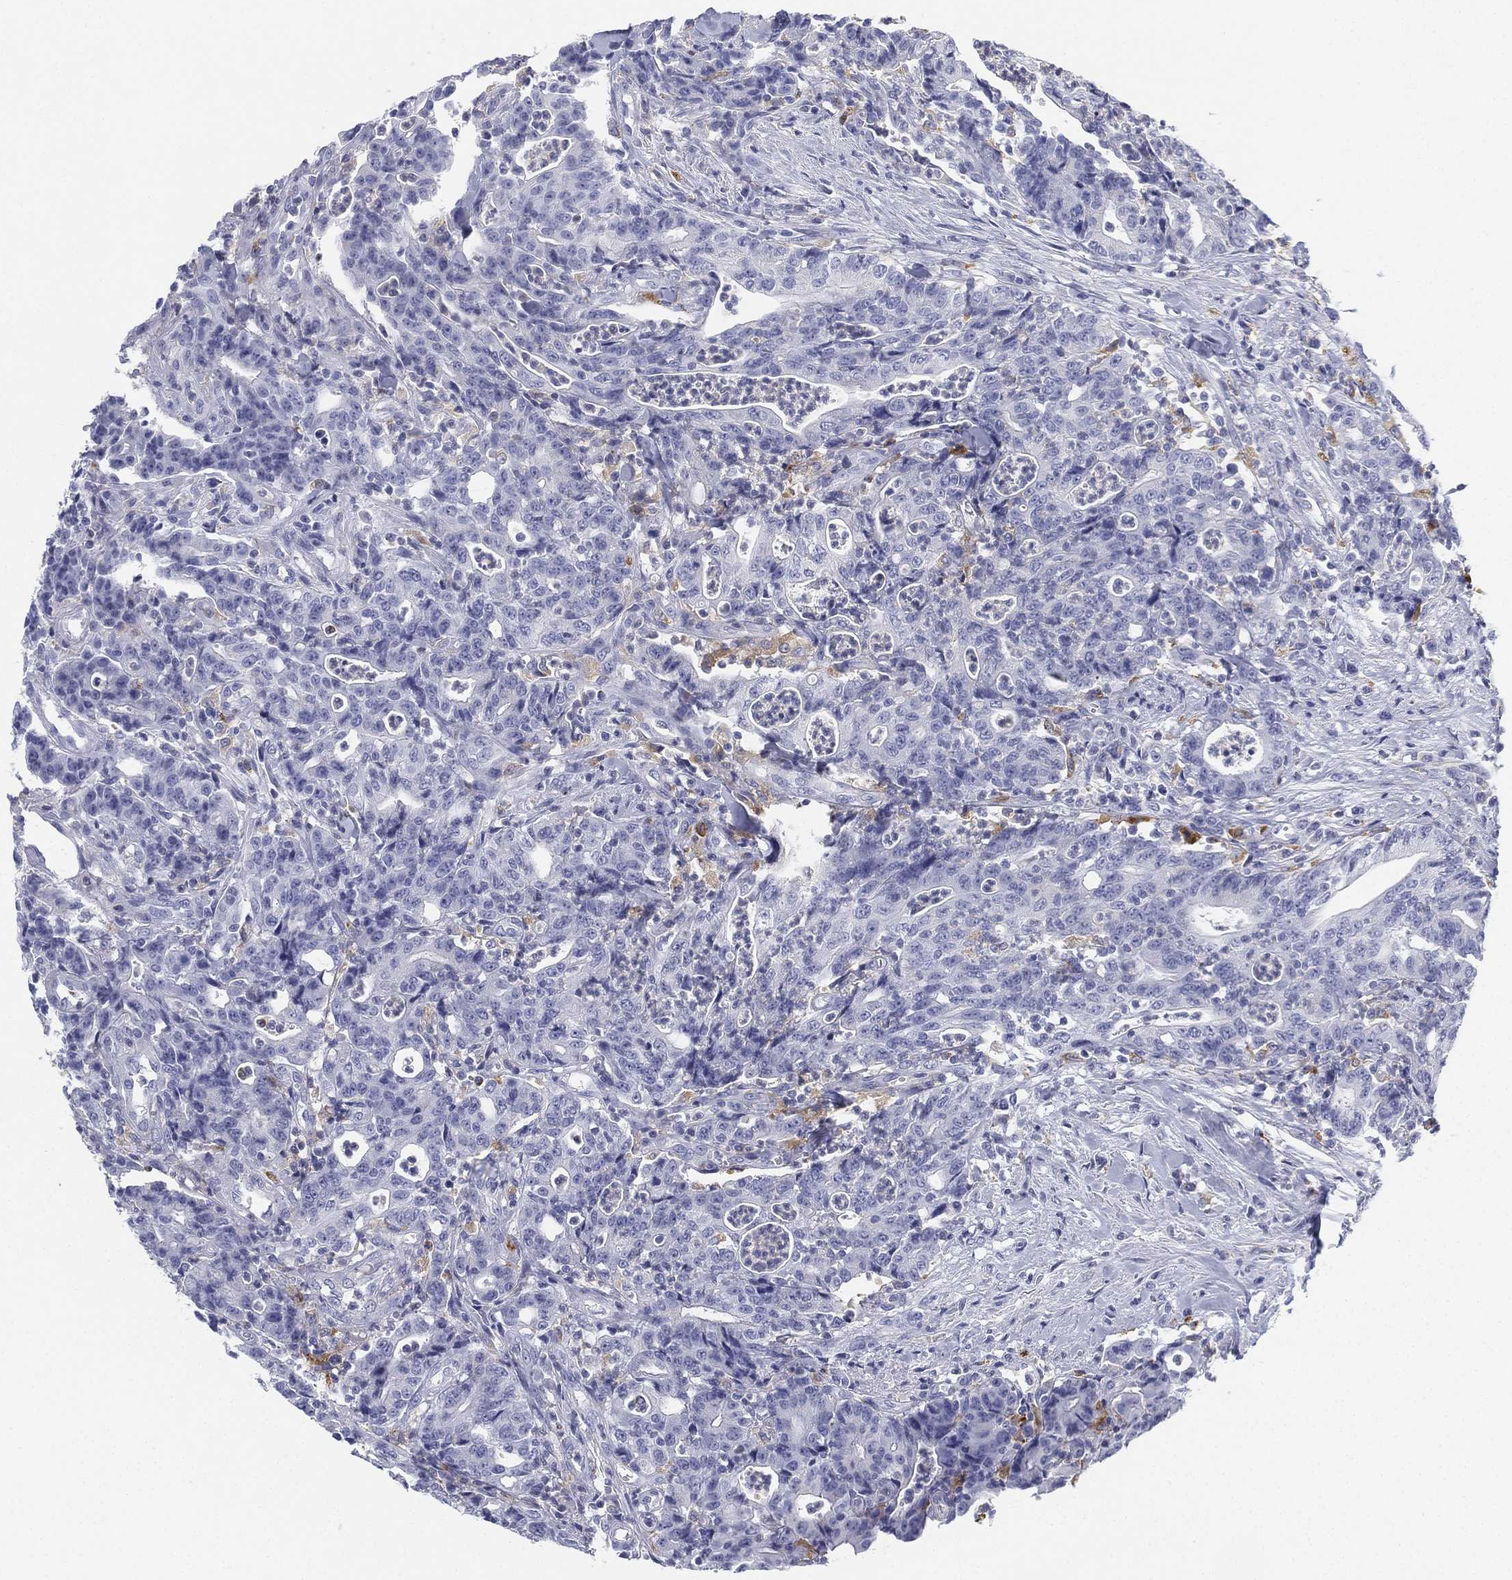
{"staining": {"intensity": "negative", "quantity": "none", "location": "none"}, "tissue": "colorectal cancer", "cell_type": "Tumor cells", "image_type": "cancer", "snomed": [{"axis": "morphology", "description": "Adenocarcinoma, NOS"}, {"axis": "topography", "description": "Colon"}], "caption": "IHC image of neoplastic tissue: human colorectal cancer (adenocarcinoma) stained with DAB (3,3'-diaminobenzidine) displays no significant protein expression in tumor cells.", "gene": "NPC2", "patient": {"sex": "male", "age": 70}}